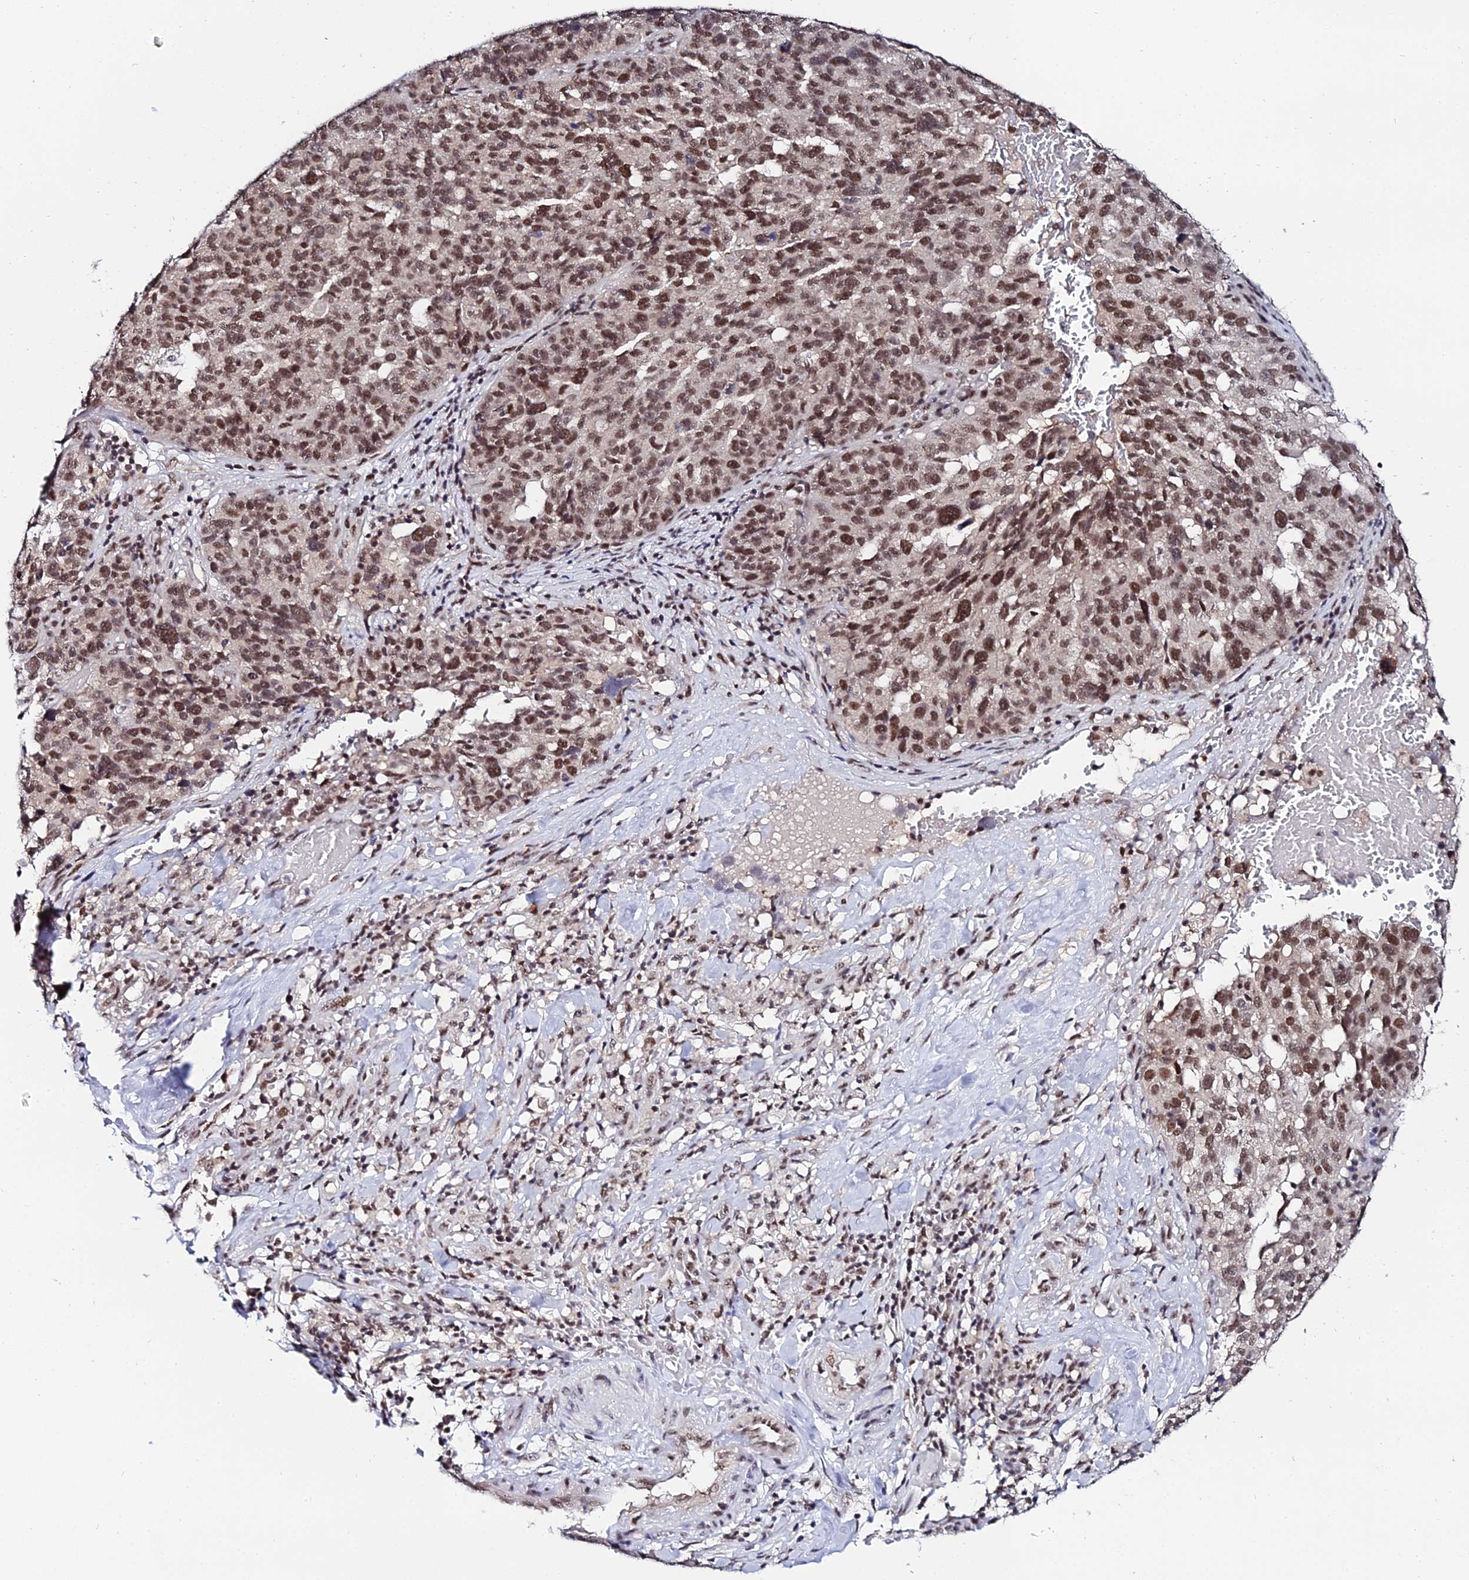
{"staining": {"intensity": "strong", "quantity": ">75%", "location": "nuclear"}, "tissue": "ovarian cancer", "cell_type": "Tumor cells", "image_type": "cancer", "snomed": [{"axis": "morphology", "description": "Cystadenocarcinoma, serous, NOS"}, {"axis": "topography", "description": "Ovary"}], "caption": "Approximately >75% of tumor cells in human ovarian cancer exhibit strong nuclear protein staining as visualized by brown immunohistochemical staining.", "gene": "EXOSC3", "patient": {"sex": "female", "age": 59}}